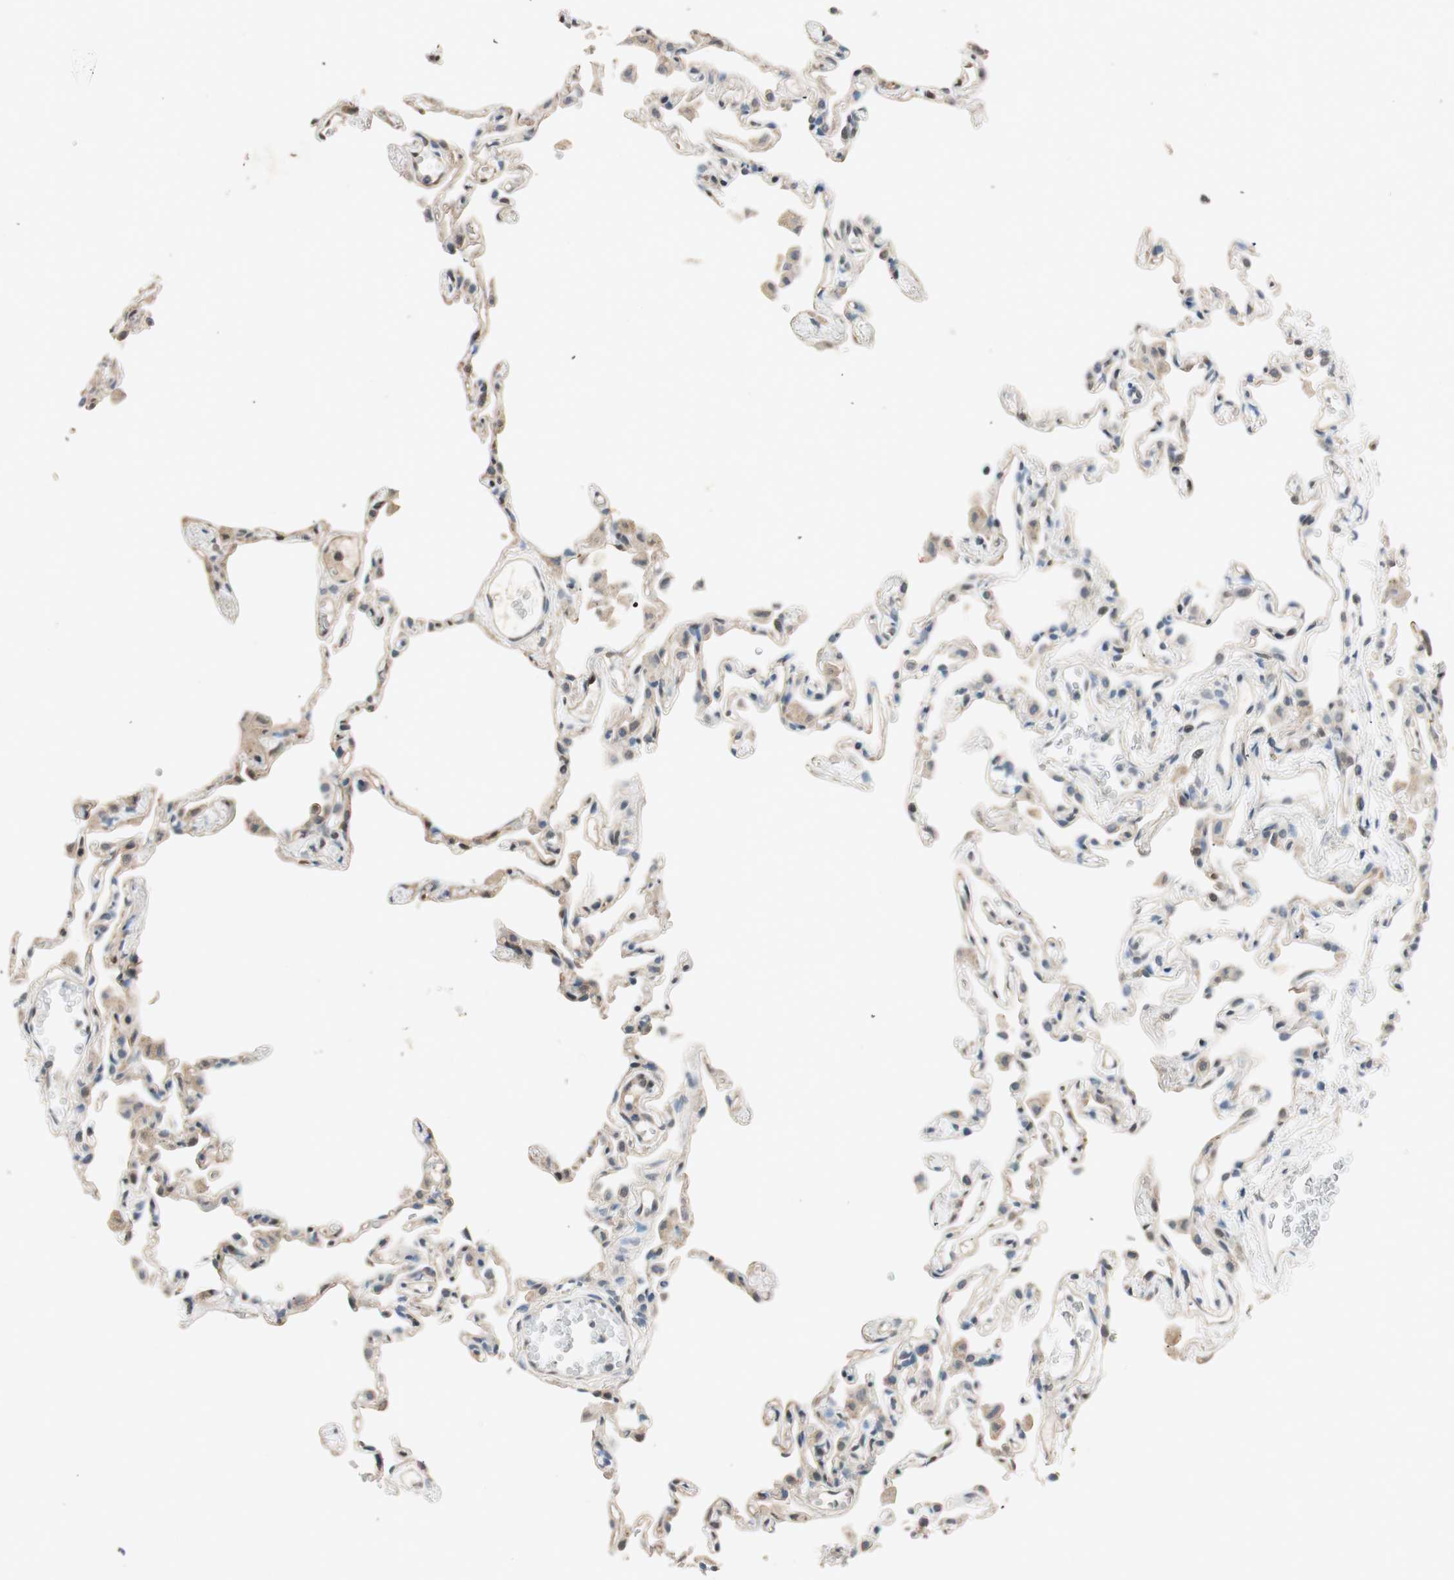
{"staining": {"intensity": "weak", "quantity": "25%-75%", "location": "cytoplasmic/membranous"}, "tissue": "lung", "cell_type": "Alveolar cells", "image_type": "normal", "snomed": [{"axis": "morphology", "description": "Normal tissue, NOS"}, {"axis": "topography", "description": "Lung"}], "caption": "Unremarkable lung demonstrates weak cytoplasmic/membranous staining in about 25%-75% of alveolar cells (DAB (3,3'-diaminobenzidine) IHC, brown staining for protein, blue staining for nuclei)..", "gene": "SERPINB5", "patient": {"sex": "female", "age": 49}}